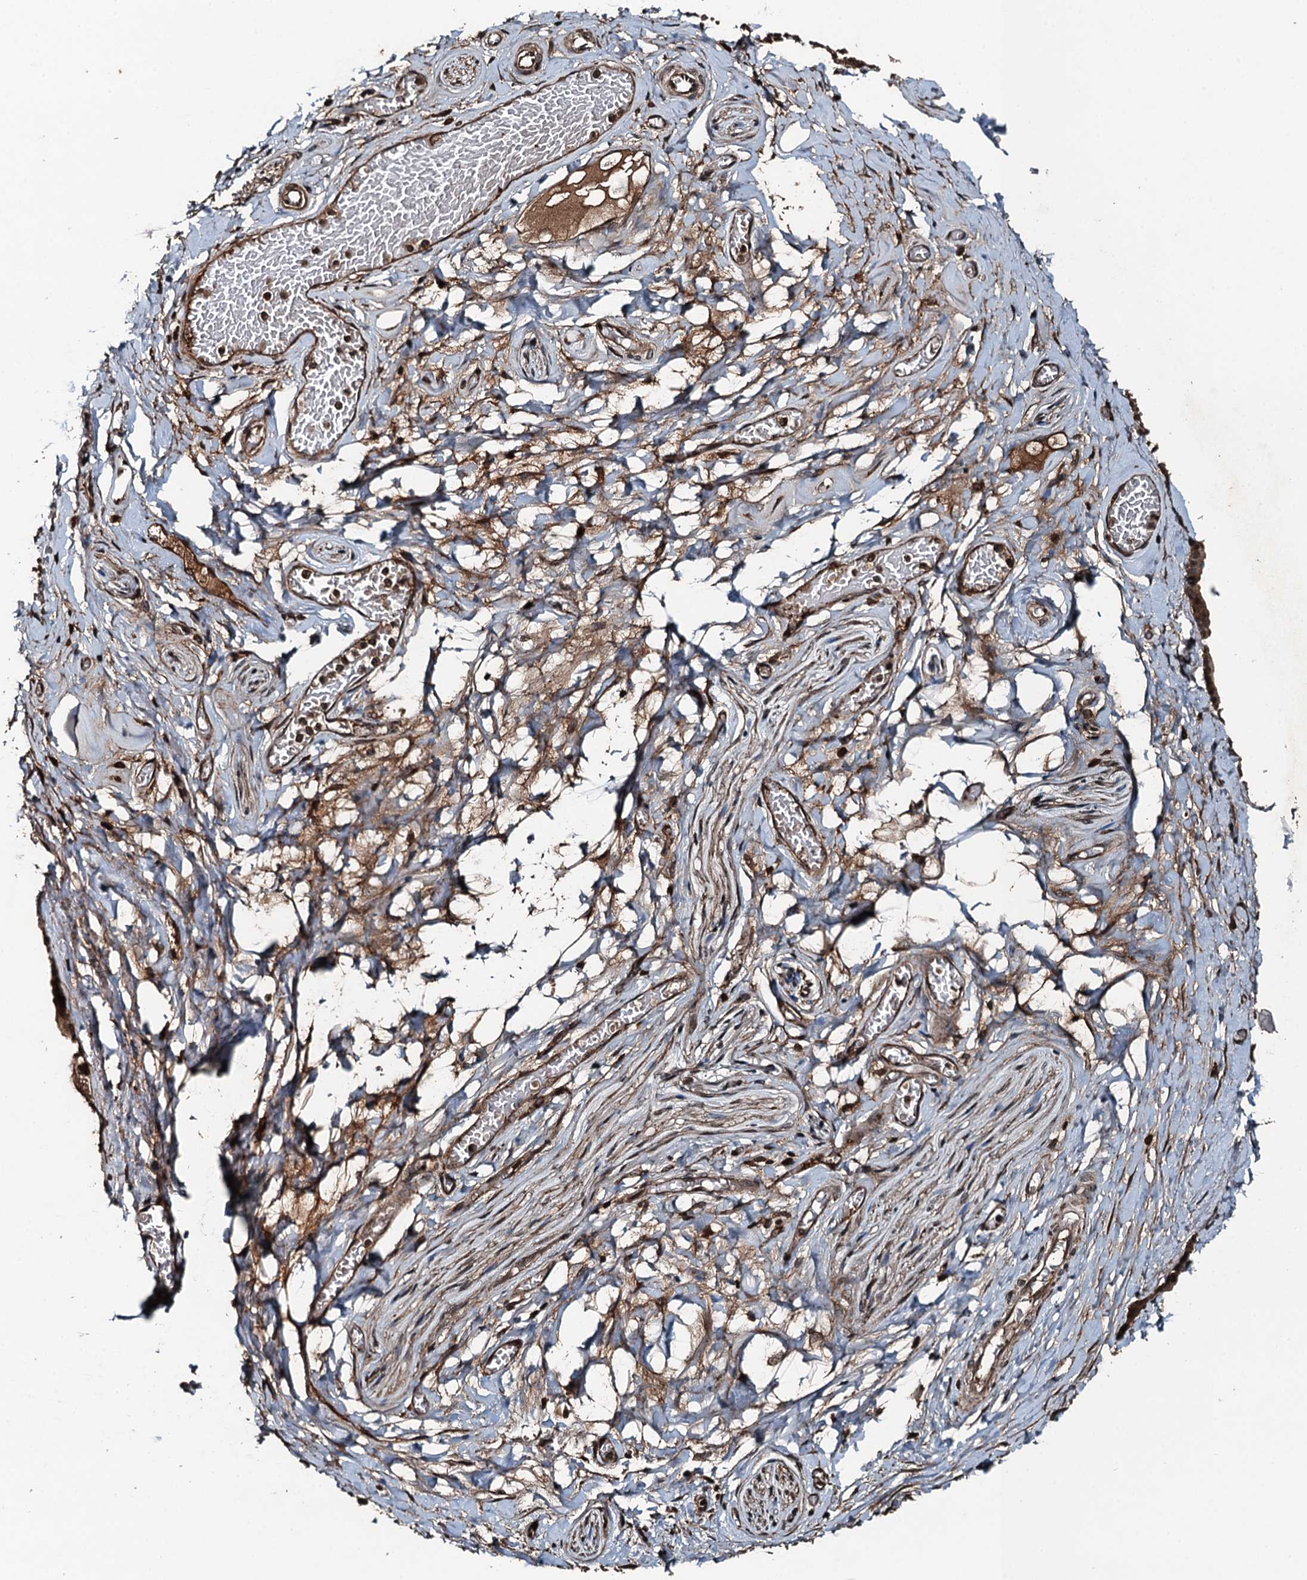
{"staining": {"intensity": "moderate", "quantity": ">75%", "location": "cytoplasmic/membranous,nuclear"}, "tissue": "adipose tissue", "cell_type": "Adipocytes", "image_type": "normal", "snomed": [{"axis": "morphology", "description": "Normal tissue, NOS"}, {"axis": "topography", "description": "Salivary gland"}, {"axis": "topography", "description": "Peripheral nerve tissue"}], "caption": "IHC of normal adipose tissue displays medium levels of moderate cytoplasmic/membranous,nuclear positivity in about >75% of adipocytes. The staining was performed using DAB (3,3'-diaminobenzidine) to visualize the protein expression in brown, while the nuclei were stained in blue with hematoxylin (Magnification: 20x).", "gene": "TCTN1", "patient": {"sex": "male", "age": 62}}